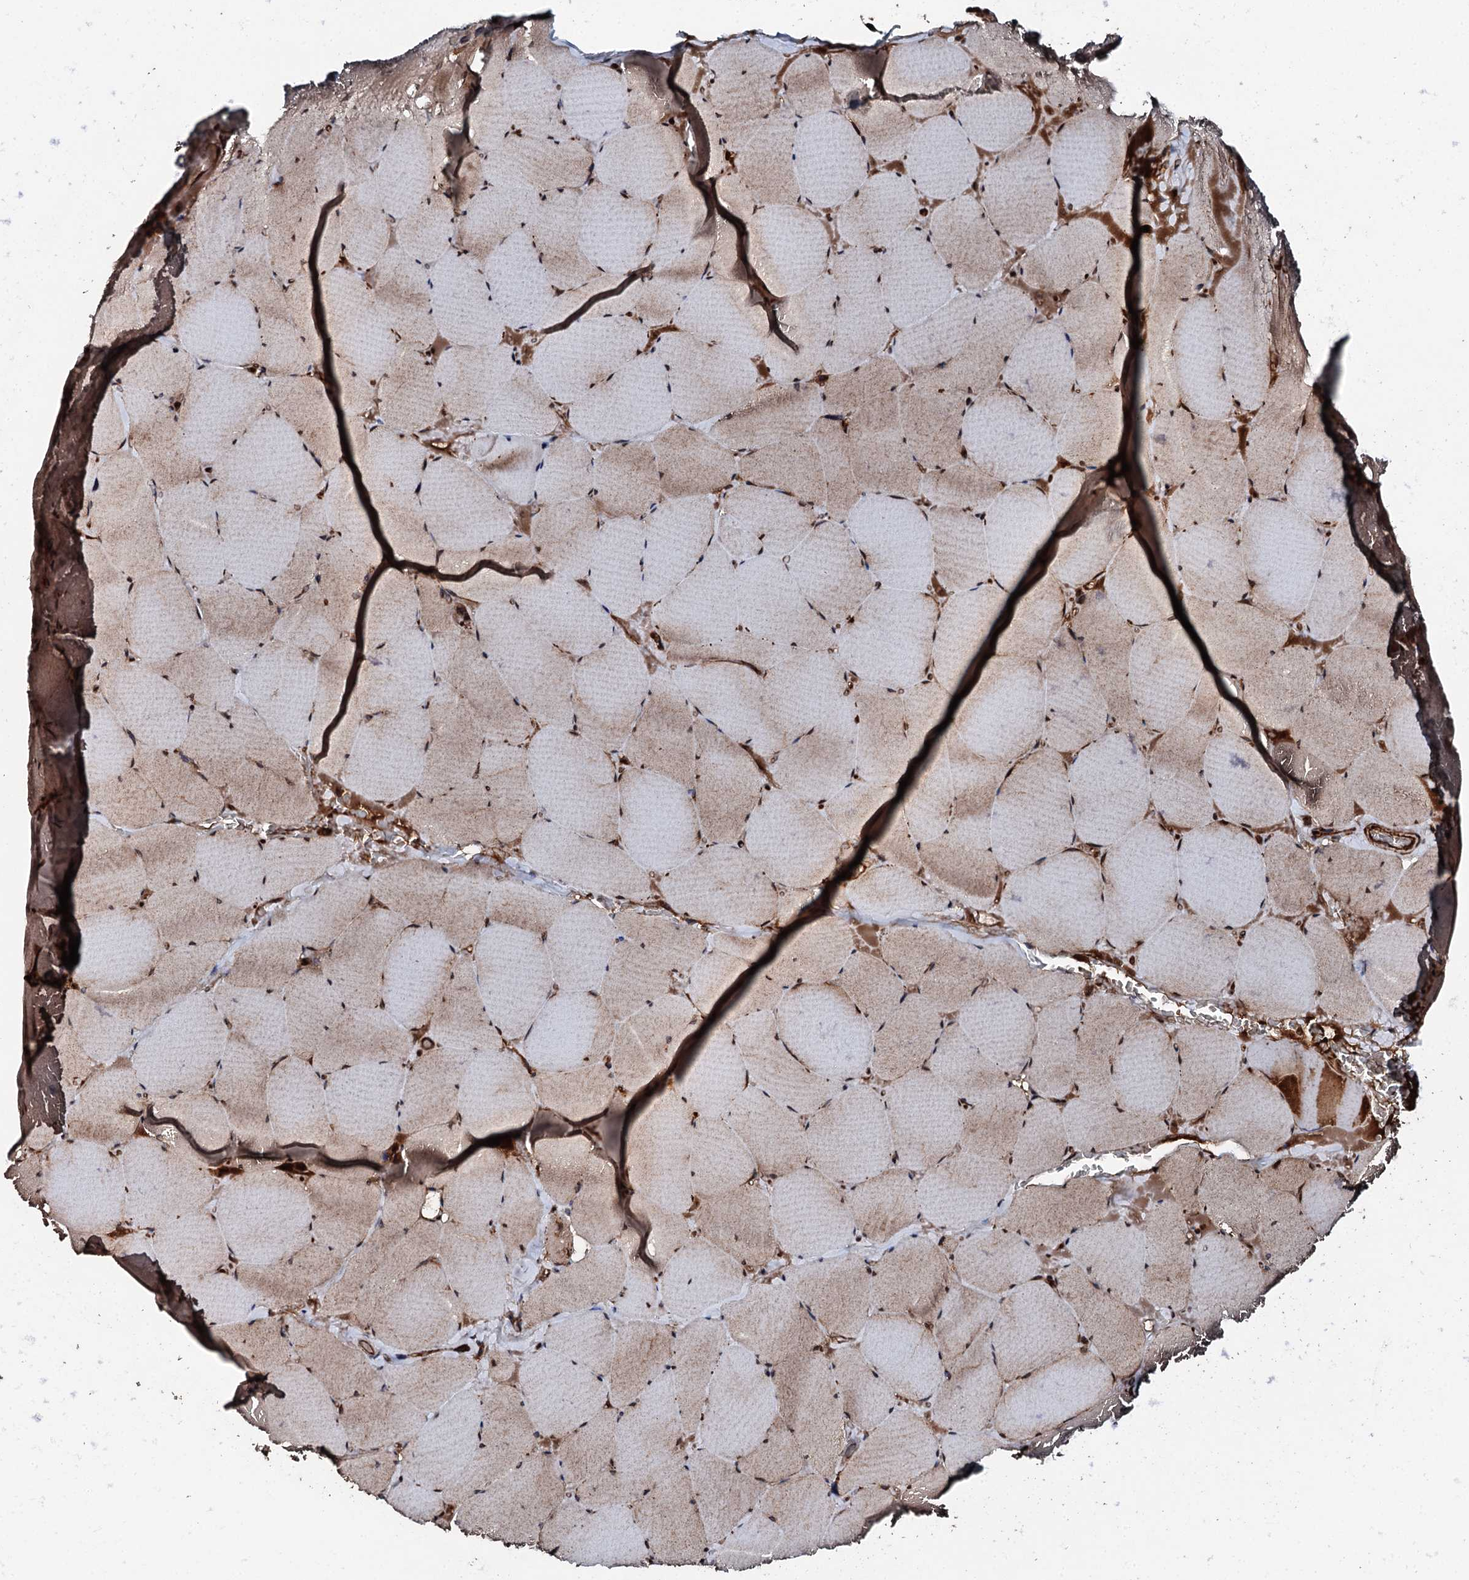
{"staining": {"intensity": "moderate", "quantity": "25%-75%", "location": "cytoplasmic/membranous"}, "tissue": "skeletal muscle", "cell_type": "Myocytes", "image_type": "normal", "snomed": [{"axis": "morphology", "description": "Normal tissue, NOS"}, {"axis": "topography", "description": "Skeletal muscle"}, {"axis": "topography", "description": "Head-Neck"}], "caption": "Myocytes show medium levels of moderate cytoplasmic/membranous expression in approximately 25%-75% of cells in normal skeletal muscle.", "gene": "FLYWCH1", "patient": {"sex": "male", "age": 66}}